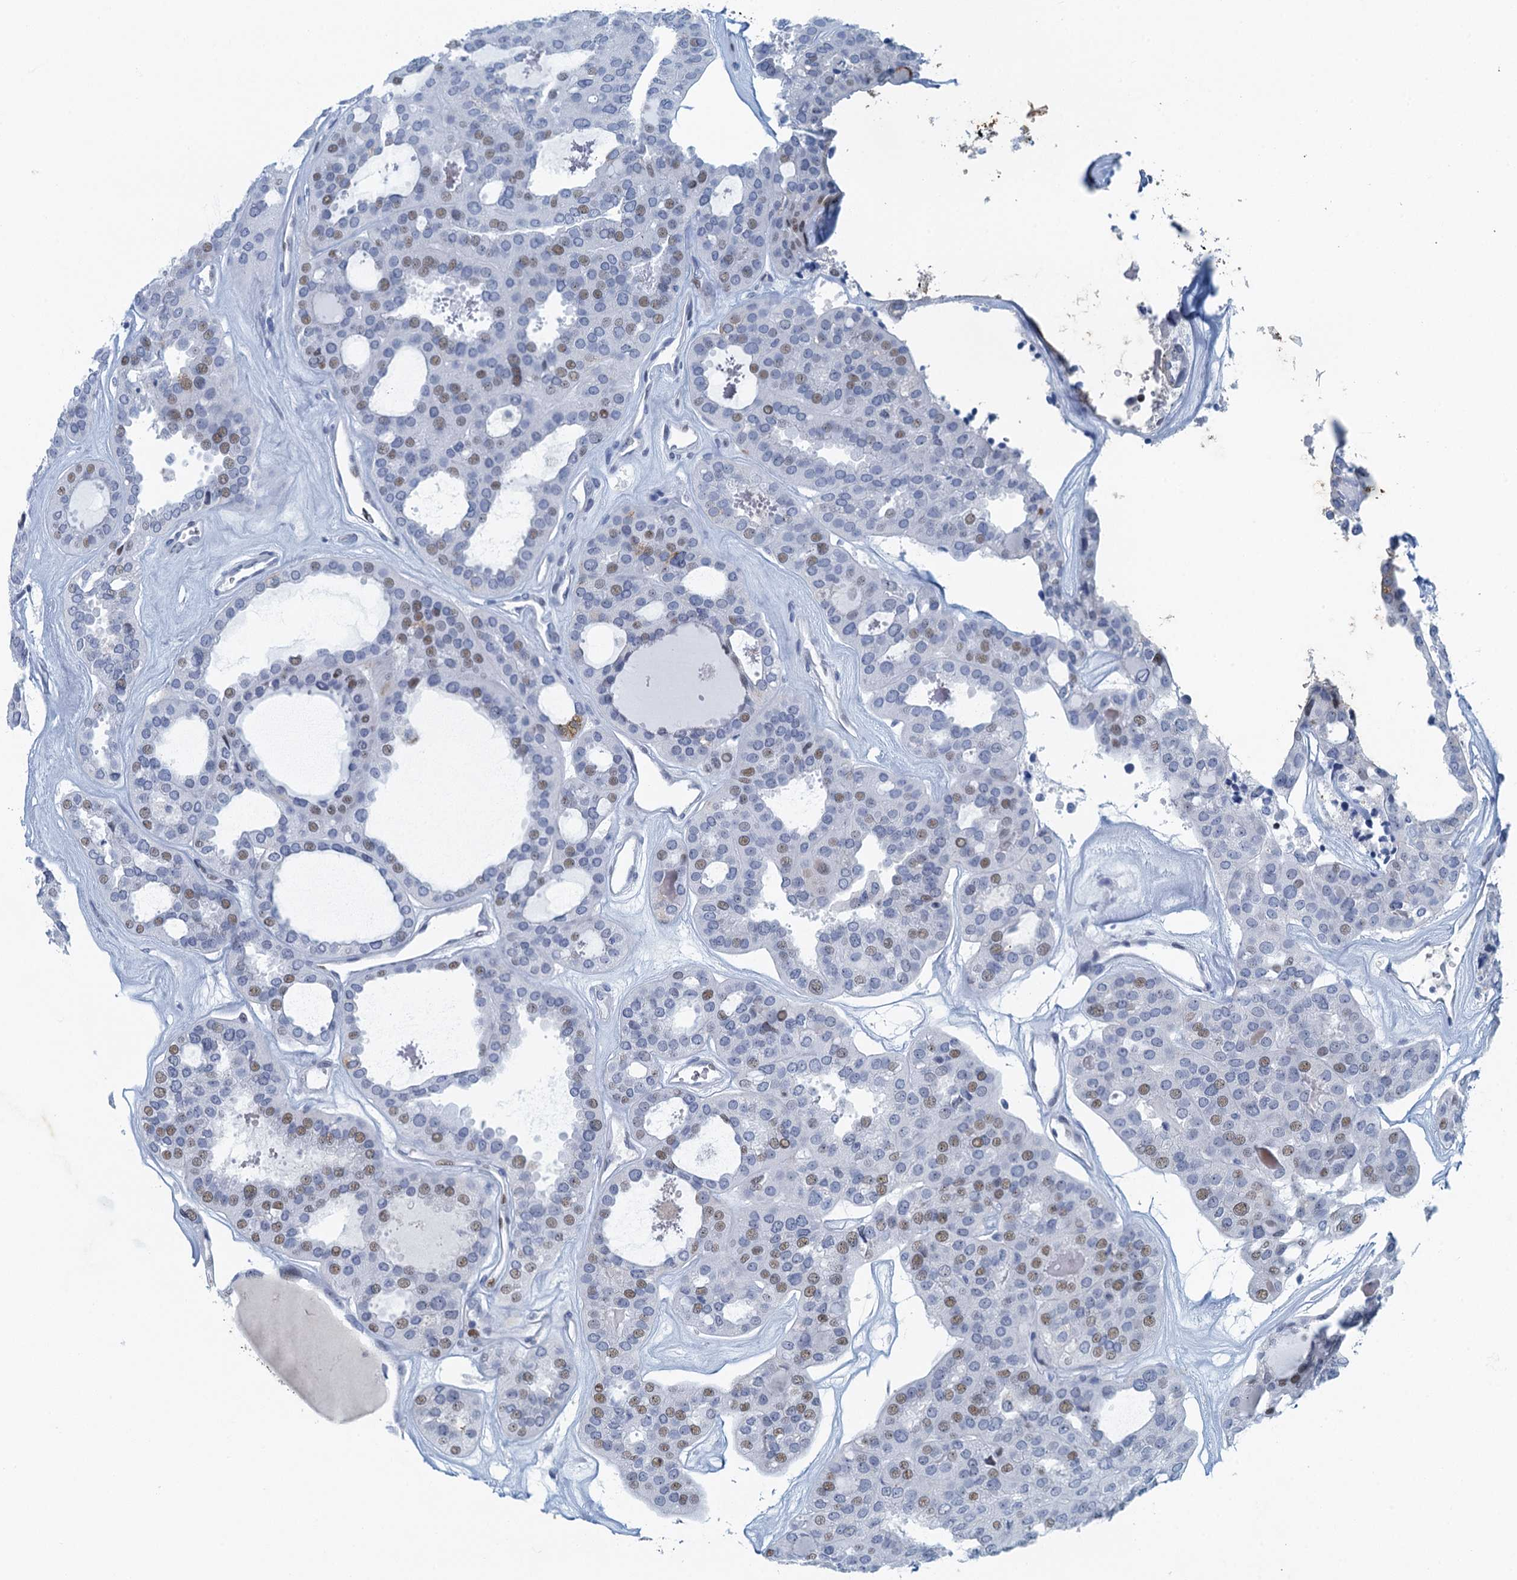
{"staining": {"intensity": "weak", "quantity": "25%-75%", "location": "nuclear"}, "tissue": "thyroid cancer", "cell_type": "Tumor cells", "image_type": "cancer", "snomed": [{"axis": "morphology", "description": "Follicular adenoma carcinoma, NOS"}, {"axis": "topography", "description": "Thyroid gland"}], "caption": "Thyroid cancer (follicular adenoma carcinoma) tissue demonstrates weak nuclear staining in about 25%-75% of tumor cells", "gene": "ANKRD13D", "patient": {"sex": "male", "age": 75}}